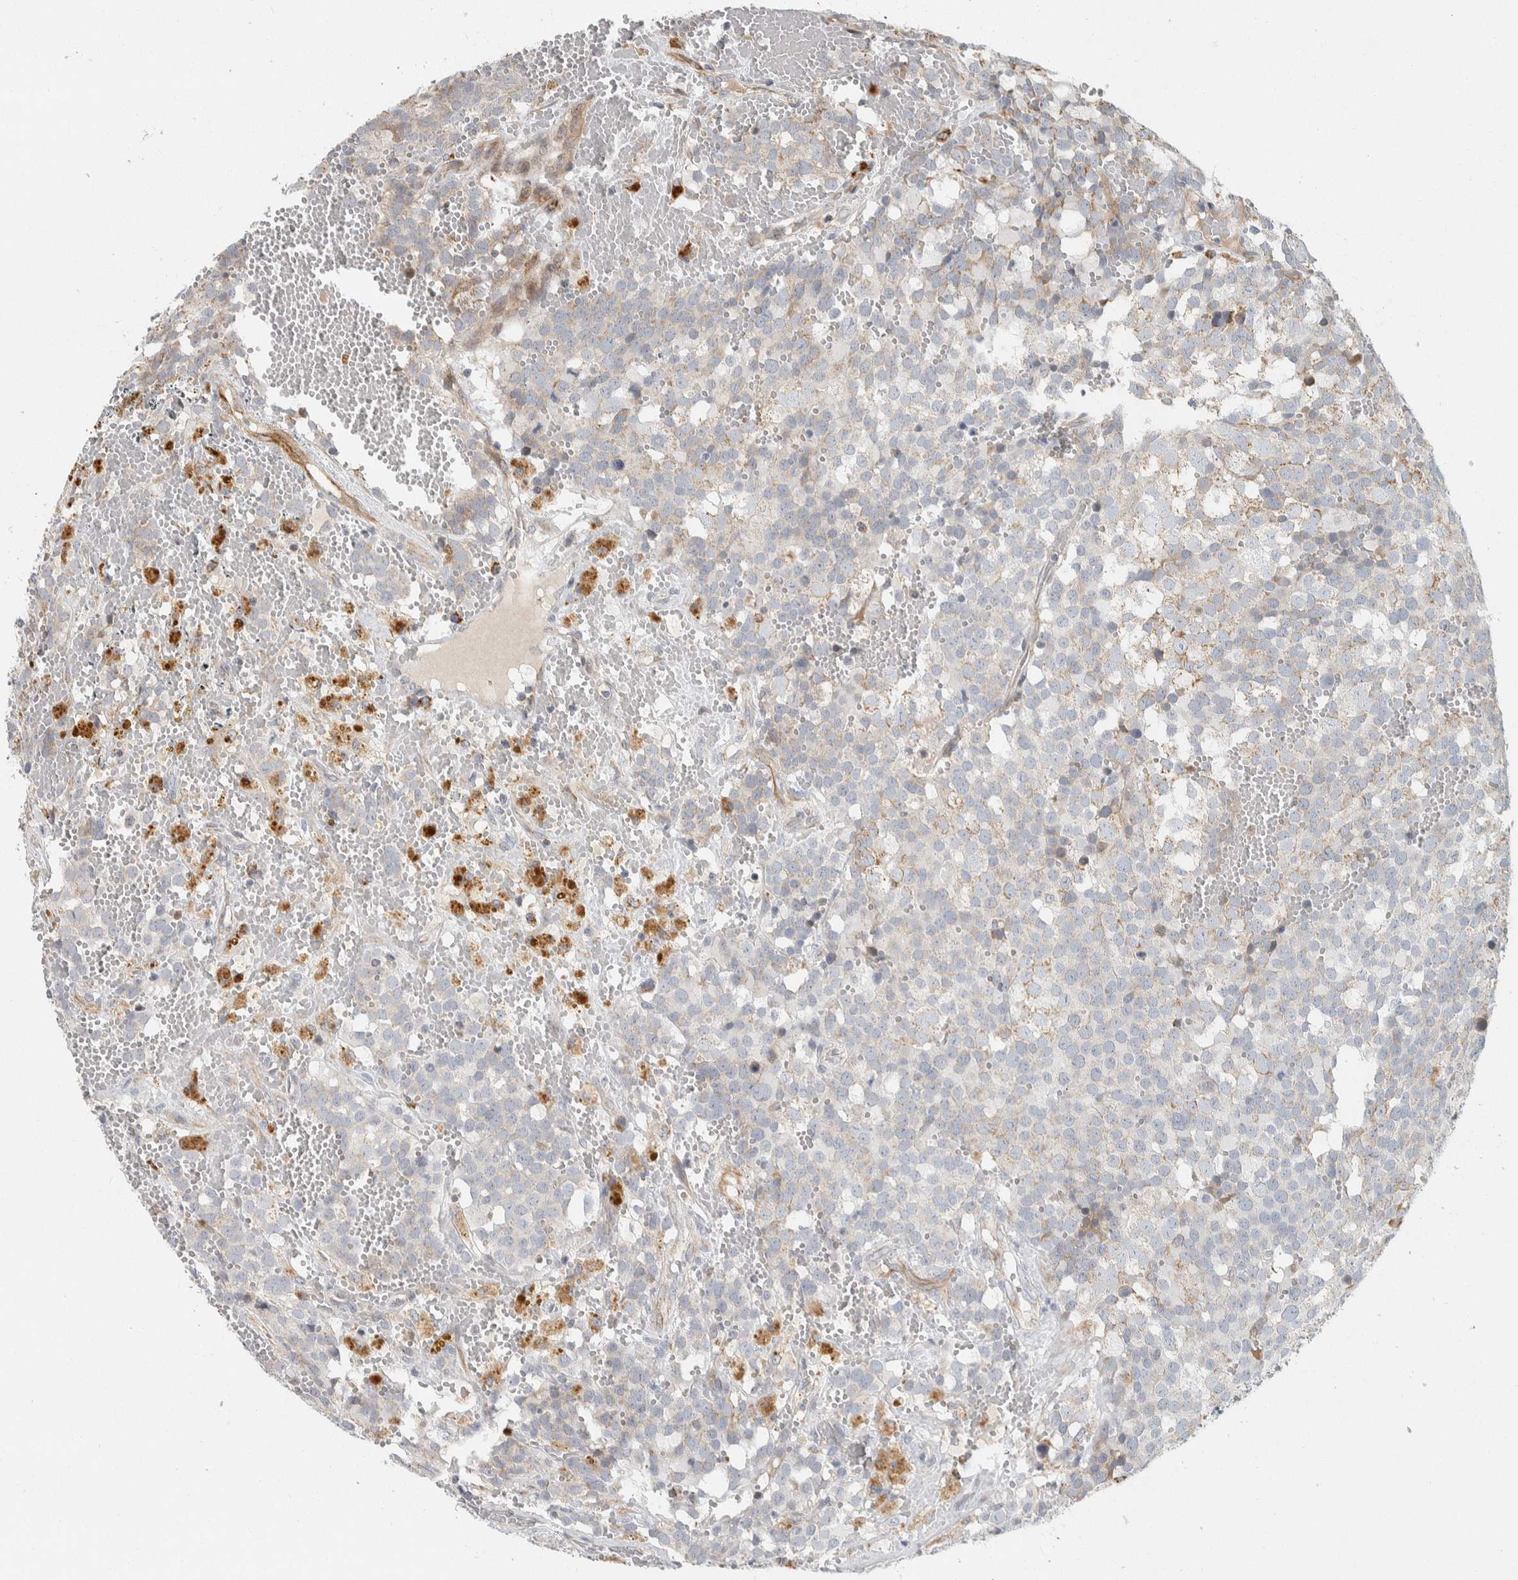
{"staining": {"intensity": "weak", "quantity": "25%-75%", "location": "cytoplasmic/membranous"}, "tissue": "testis cancer", "cell_type": "Tumor cells", "image_type": "cancer", "snomed": [{"axis": "morphology", "description": "Seminoma, NOS"}, {"axis": "topography", "description": "Testis"}], "caption": "Weak cytoplasmic/membranous staining for a protein is identified in about 25%-75% of tumor cells of testis cancer (seminoma) using IHC.", "gene": "AFP", "patient": {"sex": "male", "age": 71}}